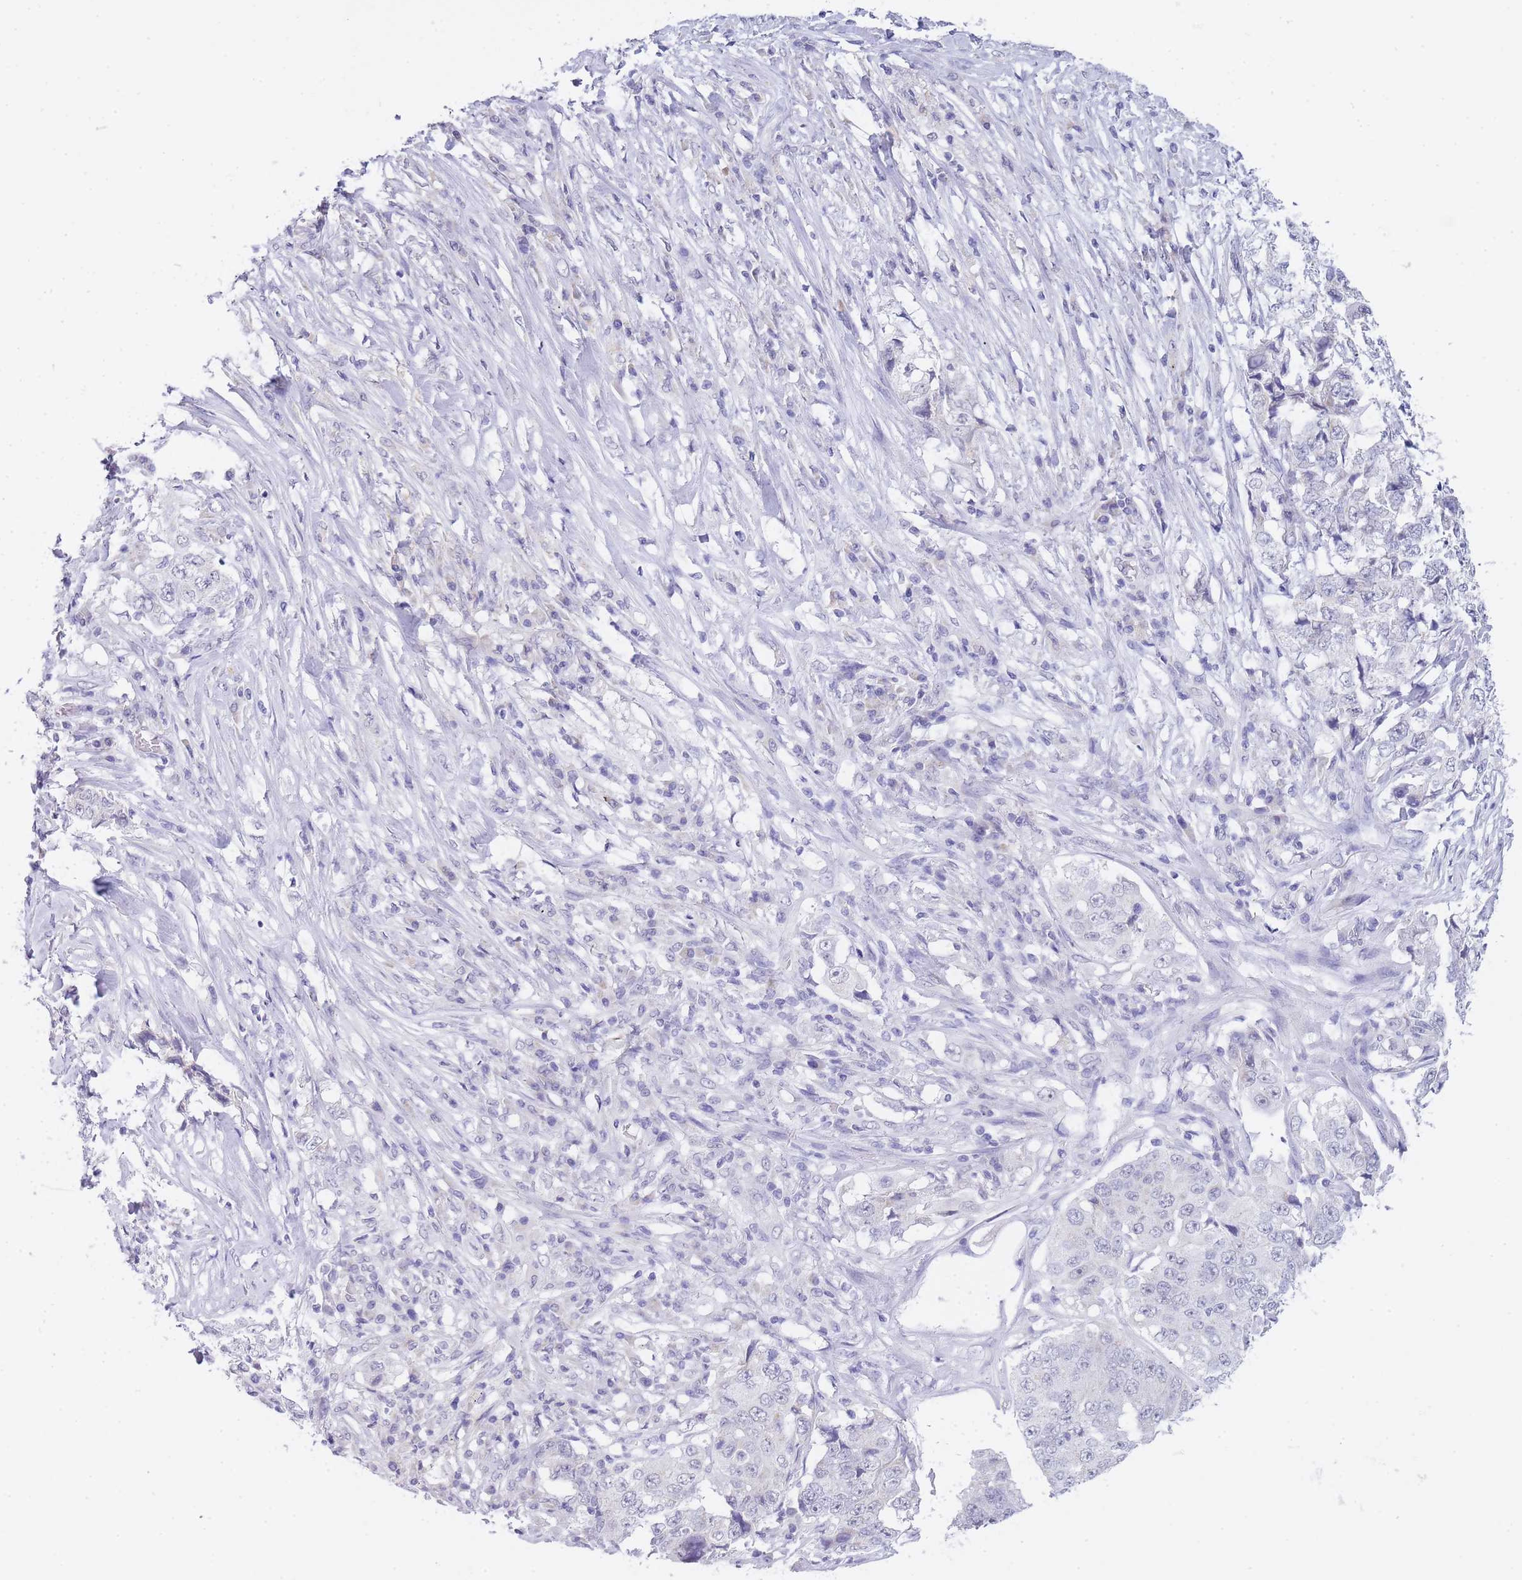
{"staining": {"intensity": "negative", "quantity": "none", "location": "none"}, "tissue": "lung cancer", "cell_type": "Tumor cells", "image_type": "cancer", "snomed": [{"axis": "morphology", "description": "Adenocarcinoma, NOS"}, {"axis": "topography", "description": "Lung"}], "caption": "This image is of adenocarcinoma (lung) stained with immunohistochemistry to label a protein in brown with the nuclei are counter-stained blue. There is no staining in tumor cells.", "gene": "FRAT2", "patient": {"sex": "female", "age": 51}}